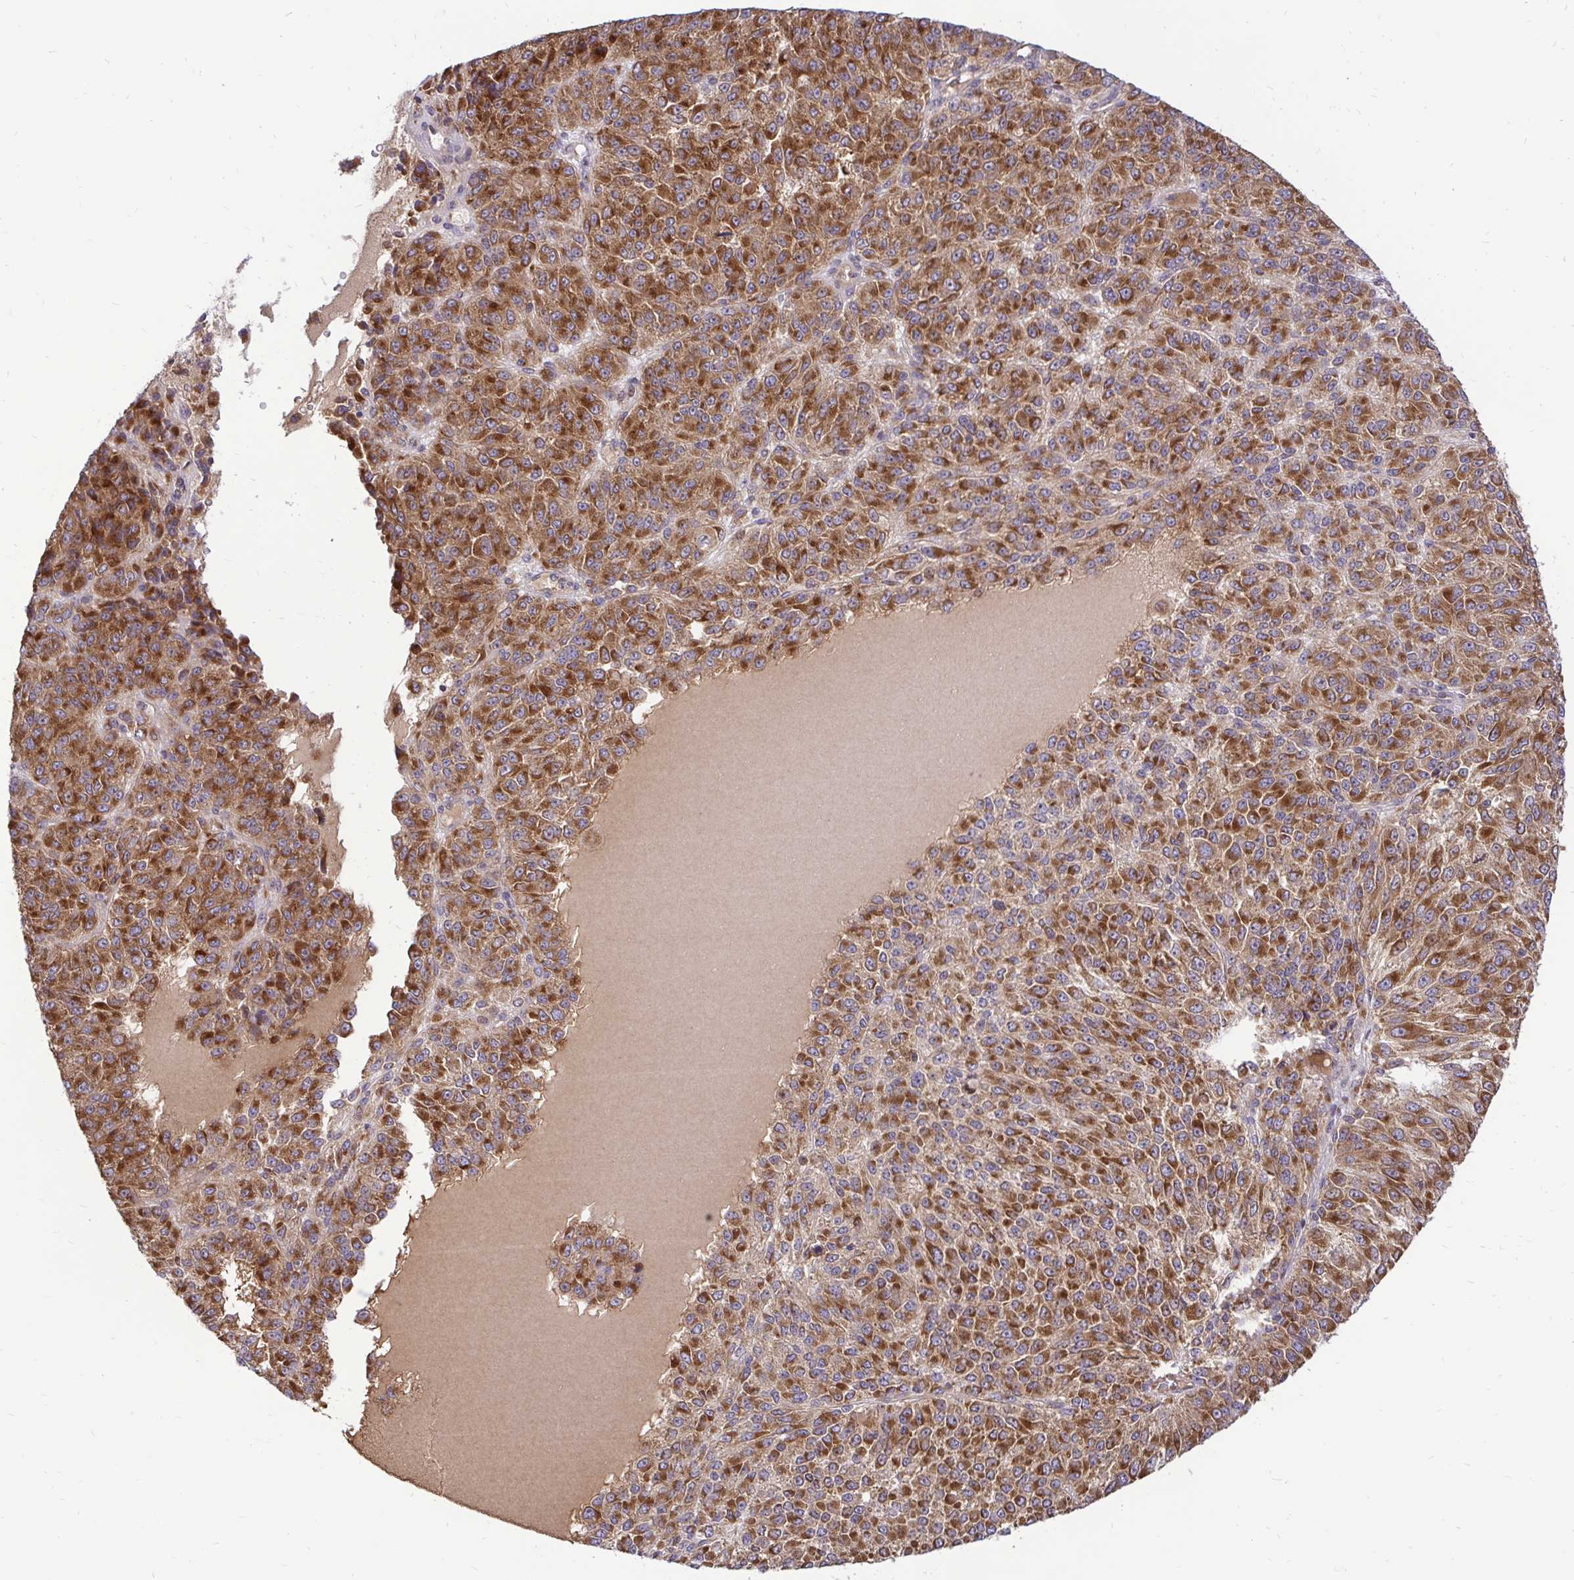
{"staining": {"intensity": "strong", "quantity": ">75%", "location": "cytoplasmic/membranous"}, "tissue": "melanoma", "cell_type": "Tumor cells", "image_type": "cancer", "snomed": [{"axis": "morphology", "description": "Malignant melanoma, Metastatic site"}, {"axis": "topography", "description": "Brain"}], "caption": "This photomicrograph demonstrates immunohistochemistry staining of malignant melanoma (metastatic site), with high strong cytoplasmic/membranous expression in about >75% of tumor cells.", "gene": "VTI1B", "patient": {"sex": "female", "age": 56}}